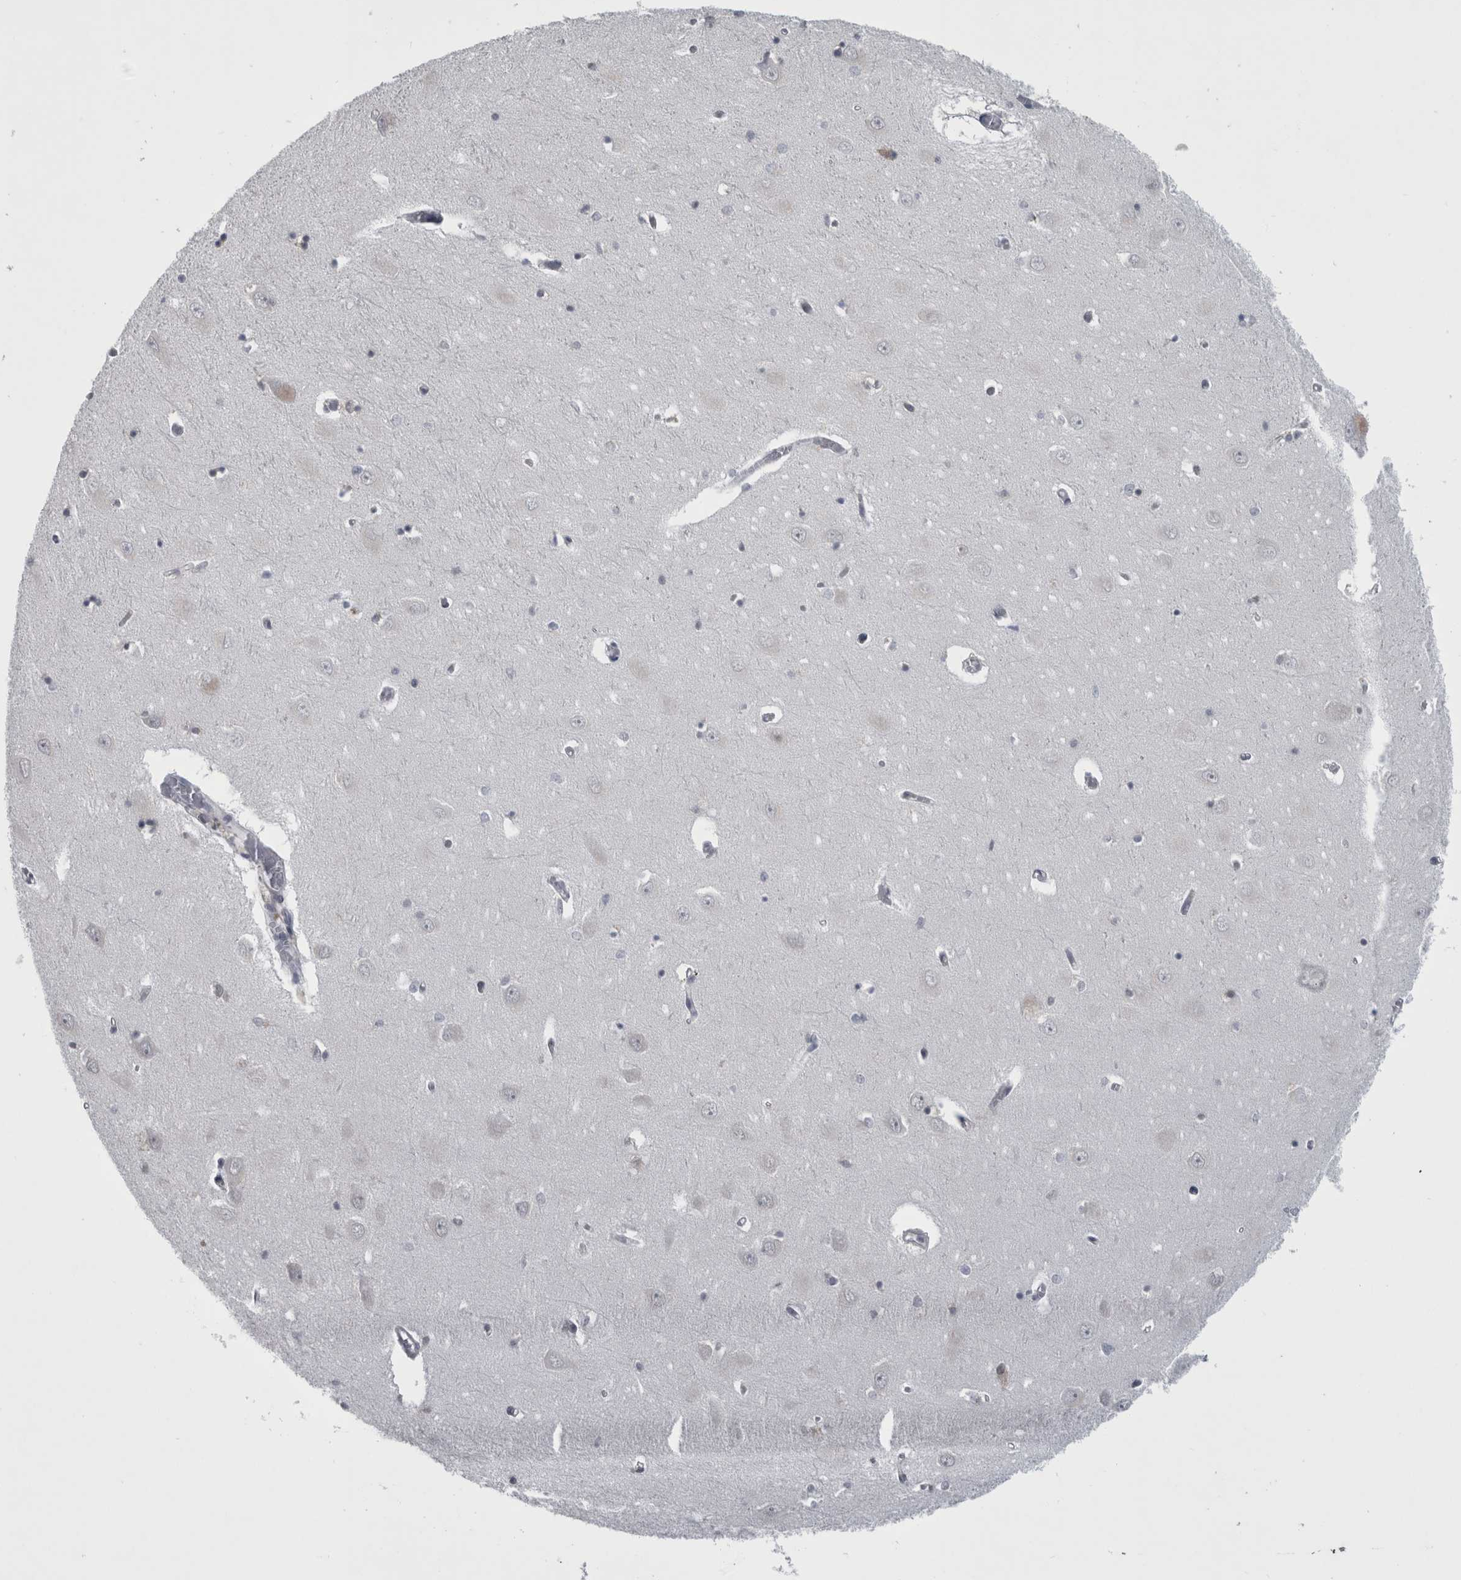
{"staining": {"intensity": "negative", "quantity": "none", "location": "none"}, "tissue": "hippocampus", "cell_type": "Glial cells", "image_type": "normal", "snomed": [{"axis": "morphology", "description": "Normal tissue, NOS"}, {"axis": "topography", "description": "Hippocampus"}], "caption": "Immunohistochemistry micrograph of unremarkable hippocampus: hippocampus stained with DAB (3,3'-diaminobenzidine) shows no significant protein positivity in glial cells.", "gene": "PRRC2C", "patient": {"sex": "male", "age": 70}}